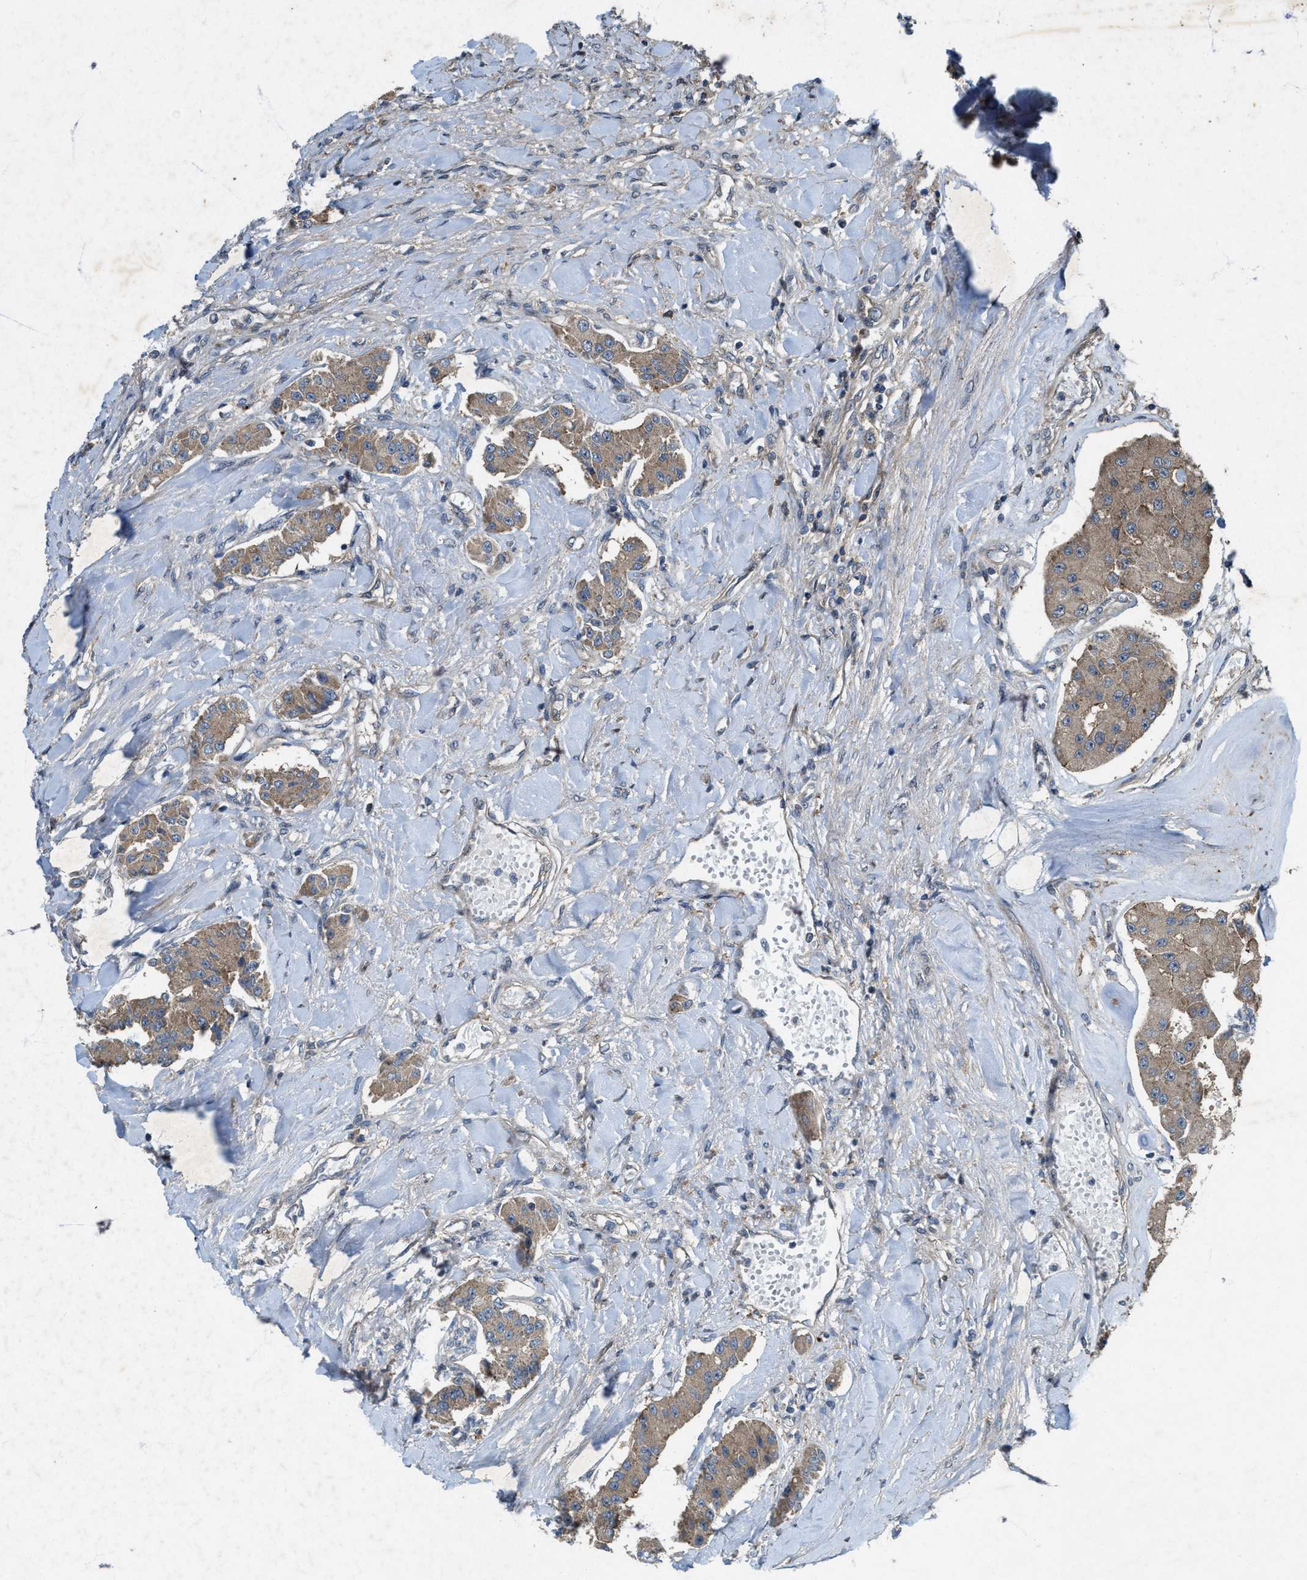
{"staining": {"intensity": "weak", "quantity": "25%-75%", "location": "cytoplasmic/membranous"}, "tissue": "carcinoid", "cell_type": "Tumor cells", "image_type": "cancer", "snomed": [{"axis": "morphology", "description": "Carcinoid, malignant, NOS"}, {"axis": "topography", "description": "Pancreas"}], "caption": "Malignant carcinoid stained with DAB (3,3'-diaminobenzidine) immunohistochemistry demonstrates low levels of weak cytoplasmic/membranous staining in approximately 25%-75% of tumor cells.", "gene": "PDP2", "patient": {"sex": "male", "age": 41}}